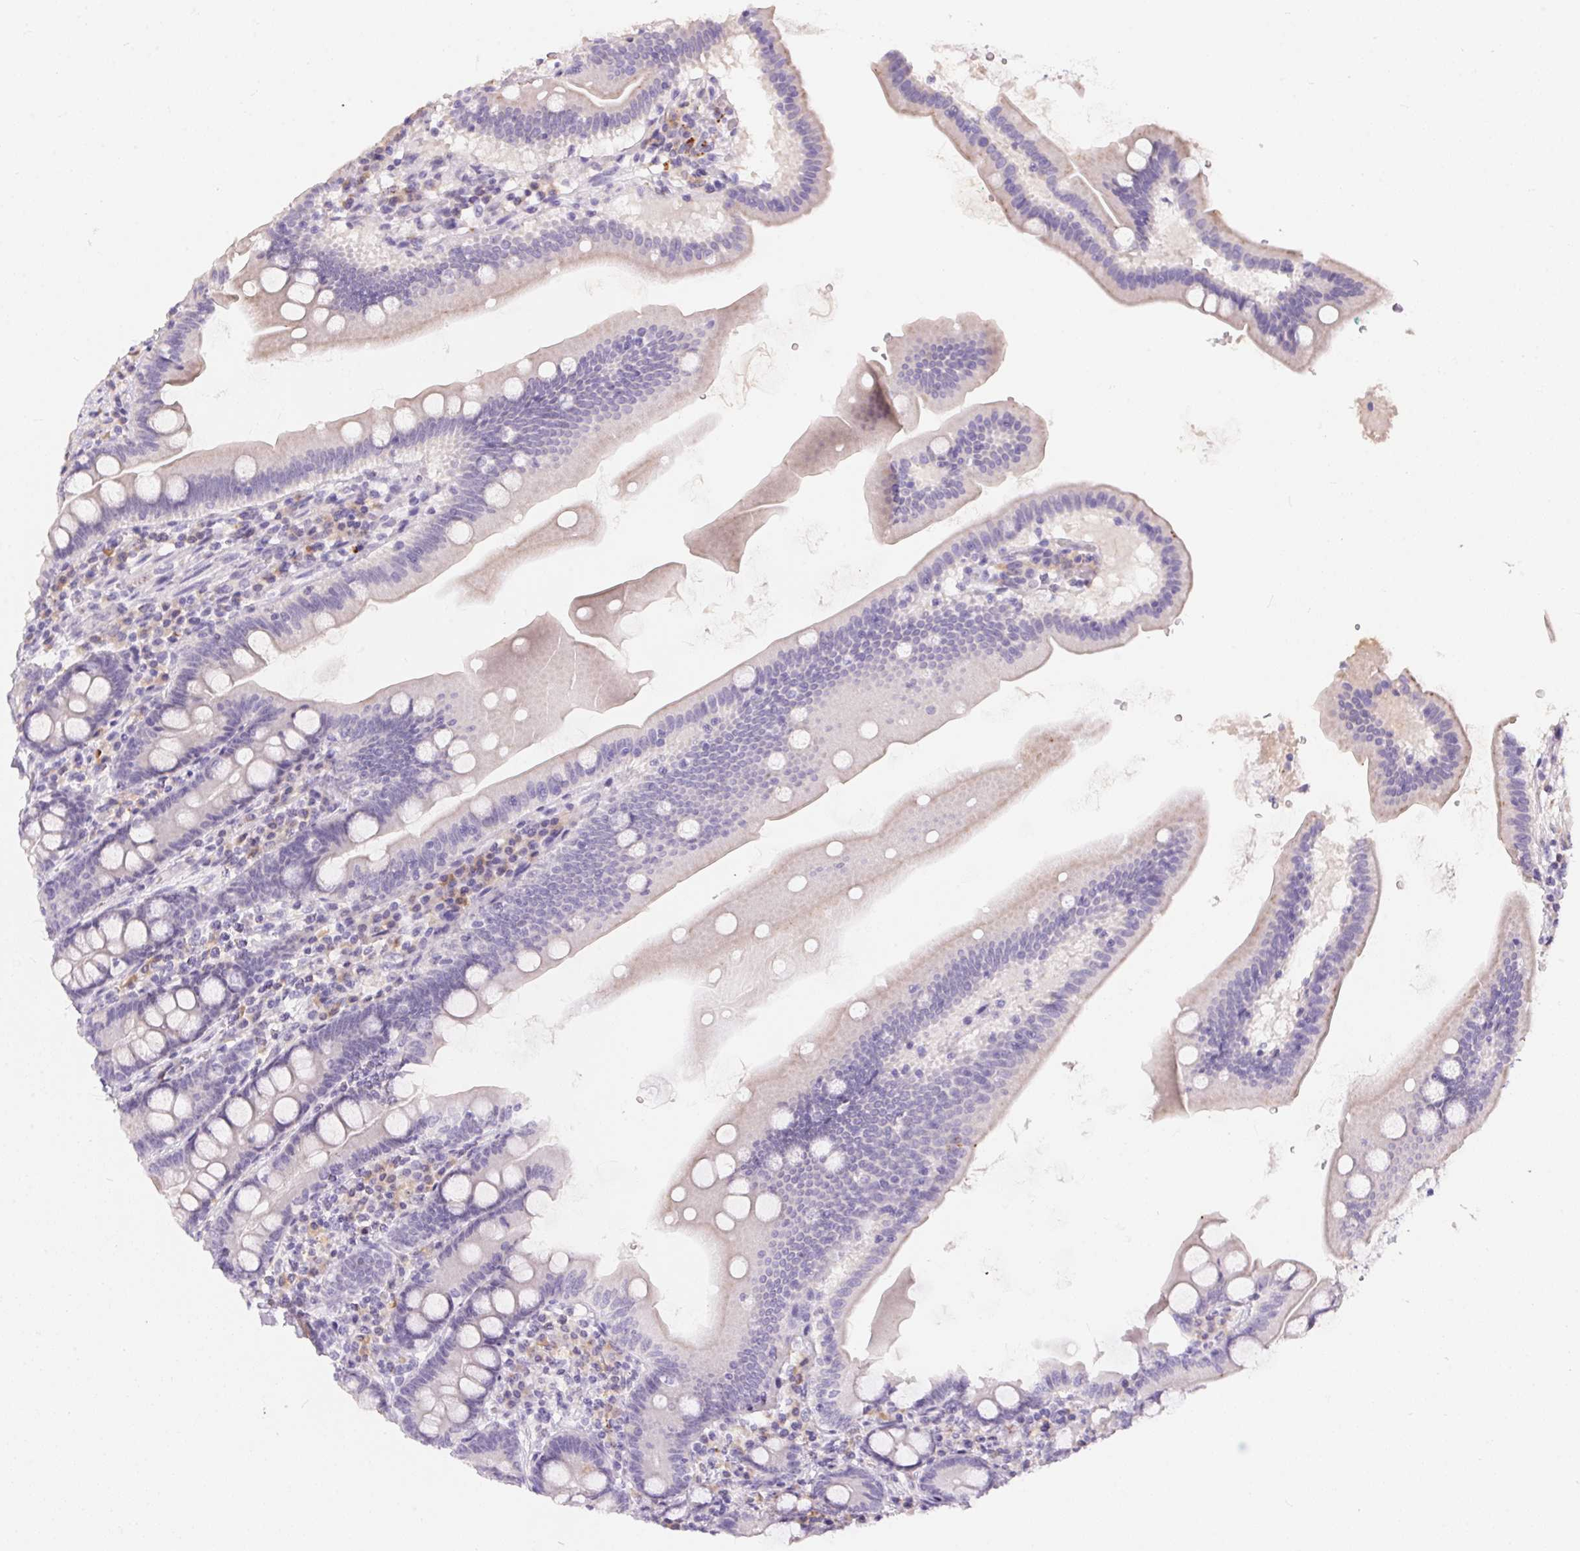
{"staining": {"intensity": "negative", "quantity": "none", "location": "none"}, "tissue": "duodenum", "cell_type": "Glandular cells", "image_type": "normal", "snomed": [{"axis": "morphology", "description": "Normal tissue, NOS"}, {"axis": "topography", "description": "Duodenum"}], "caption": "Human duodenum stained for a protein using IHC displays no staining in glandular cells.", "gene": "PNLIPRP3", "patient": {"sex": "female", "age": 67}}